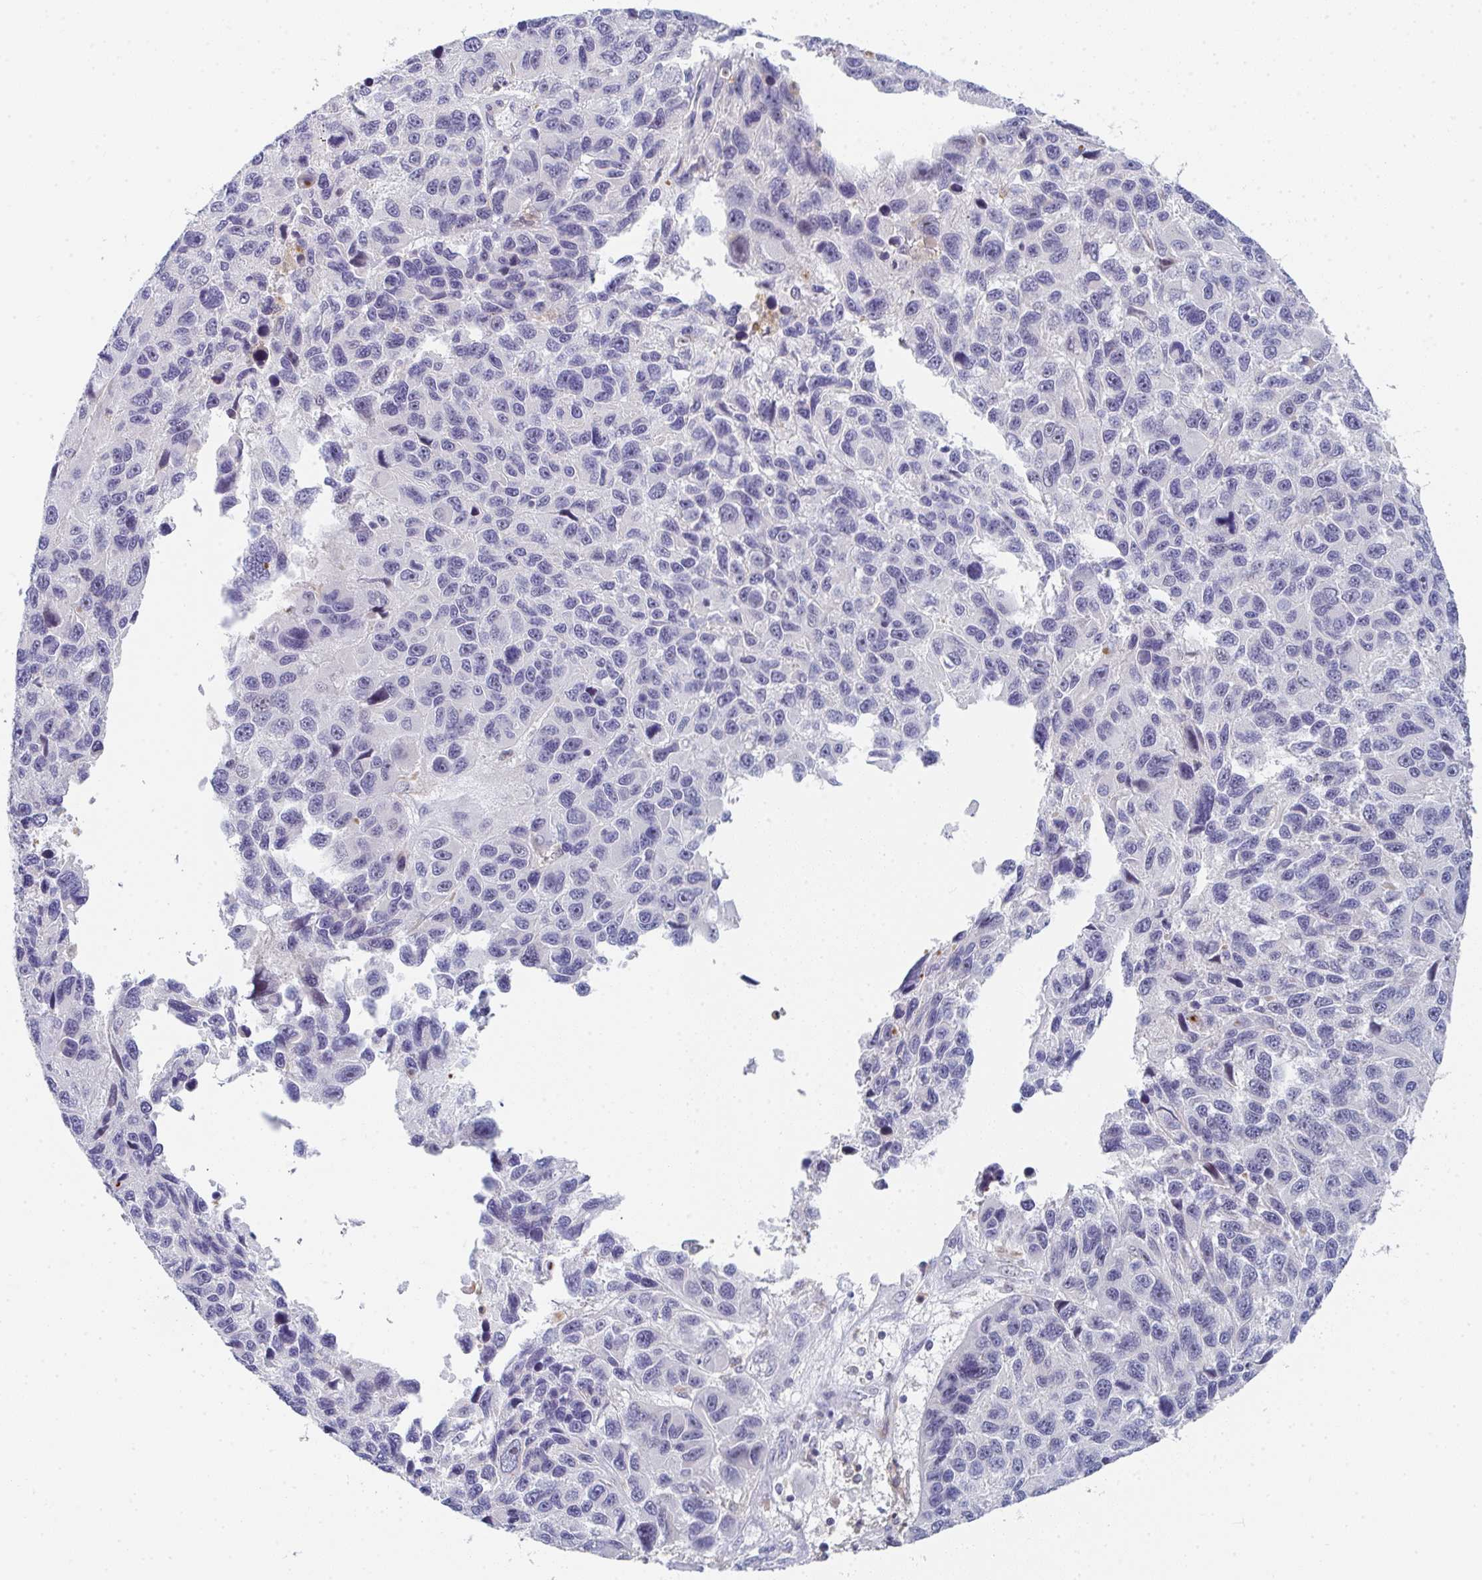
{"staining": {"intensity": "negative", "quantity": "none", "location": "none"}, "tissue": "melanoma", "cell_type": "Tumor cells", "image_type": "cancer", "snomed": [{"axis": "morphology", "description": "Malignant melanoma, NOS"}, {"axis": "topography", "description": "Skin"}], "caption": "Tumor cells show no significant positivity in malignant melanoma.", "gene": "KLHL33", "patient": {"sex": "male", "age": 53}}